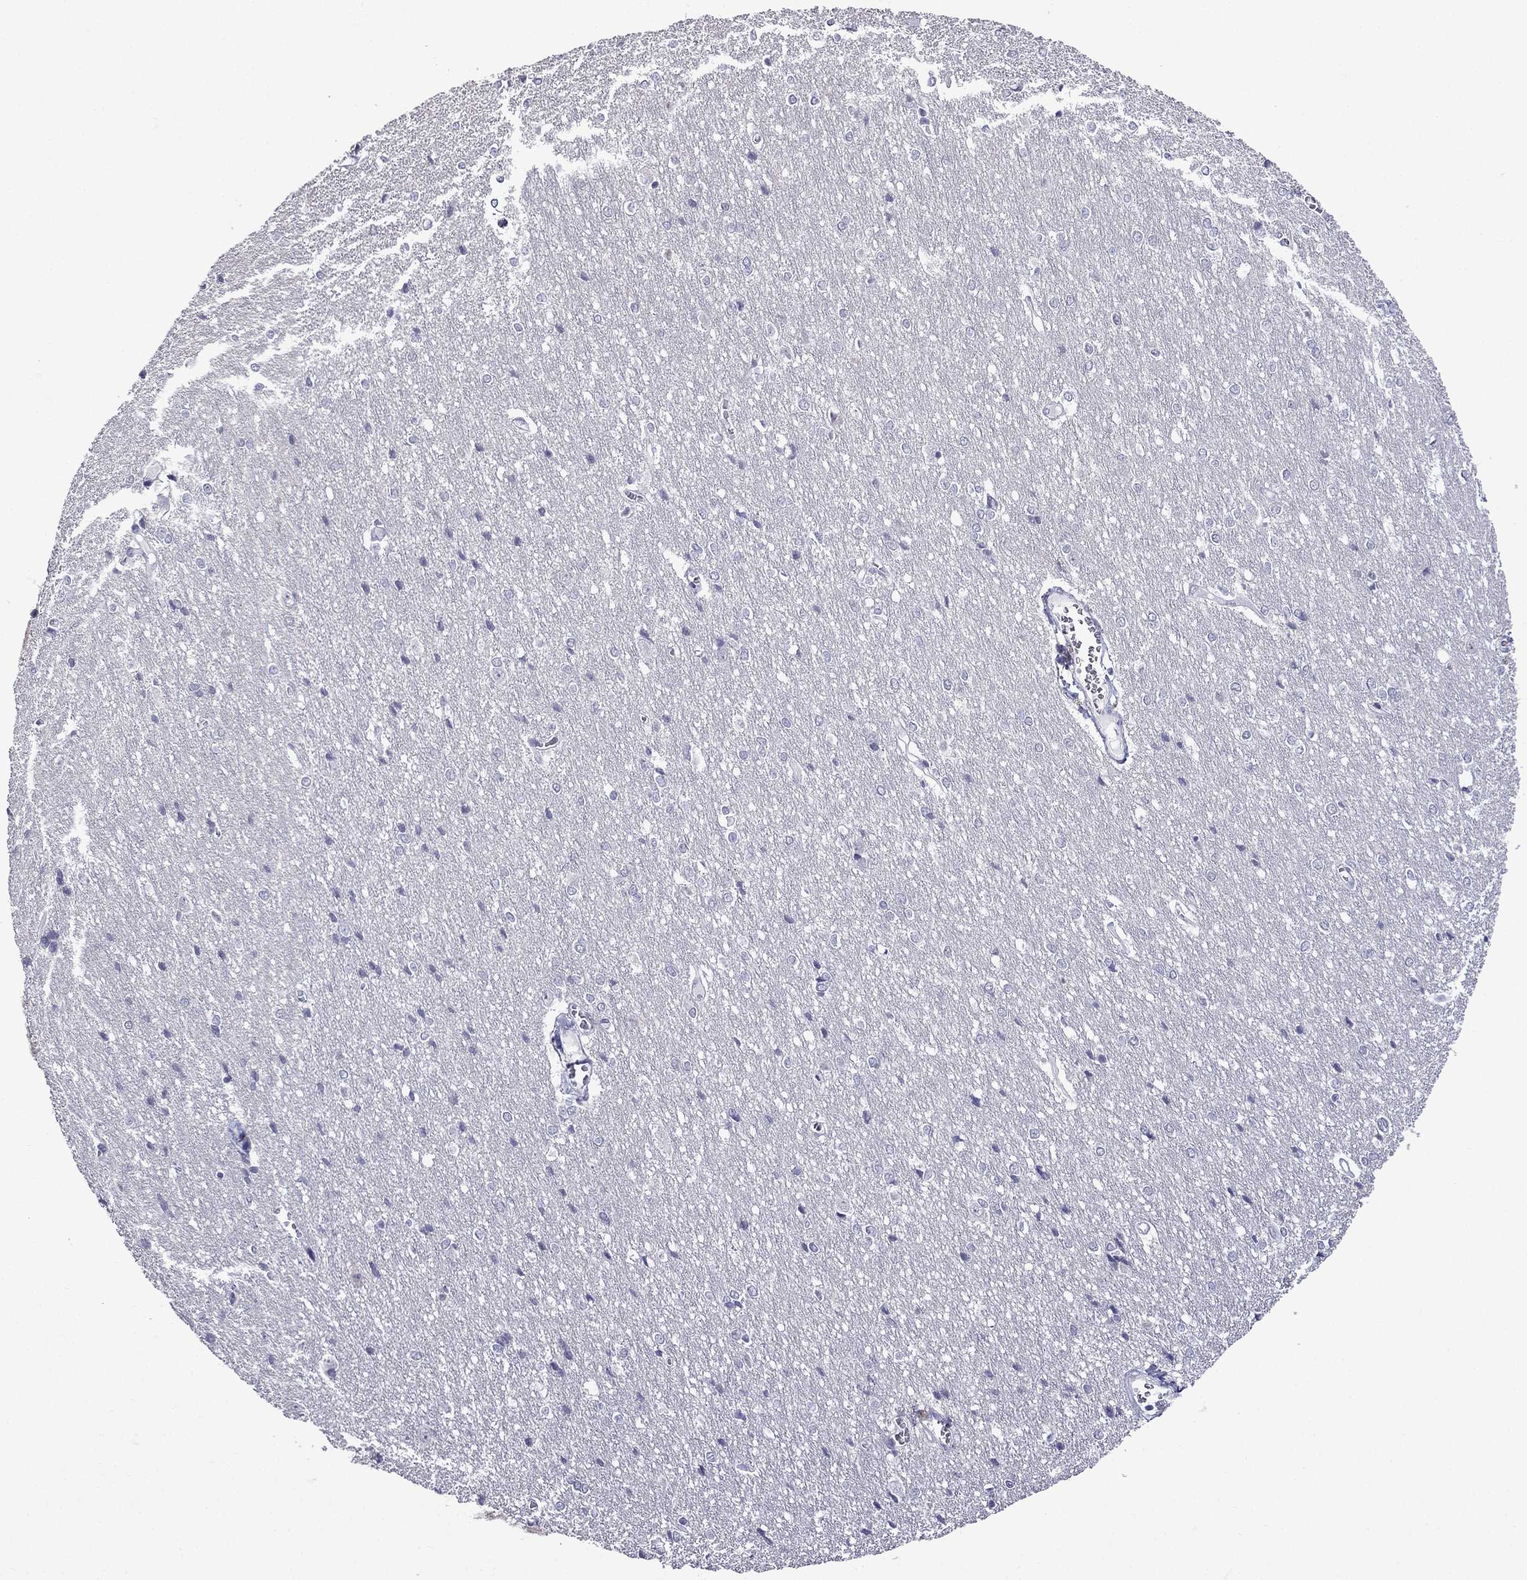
{"staining": {"intensity": "negative", "quantity": "none", "location": "none"}, "tissue": "cerebral cortex", "cell_type": "Endothelial cells", "image_type": "normal", "snomed": [{"axis": "morphology", "description": "Normal tissue, NOS"}, {"axis": "topography", "description": "Cerebral cortex"}], "caption": "The immunohistochemistry histopathology image has no significant positivity in endothelial cells of cerebral cortex. (DAB (3,3'-diaminobenzidine) immunohistochemistry, high magnification).", "gene": "MGP", "patient": {"sex": "male", "age": 37}}